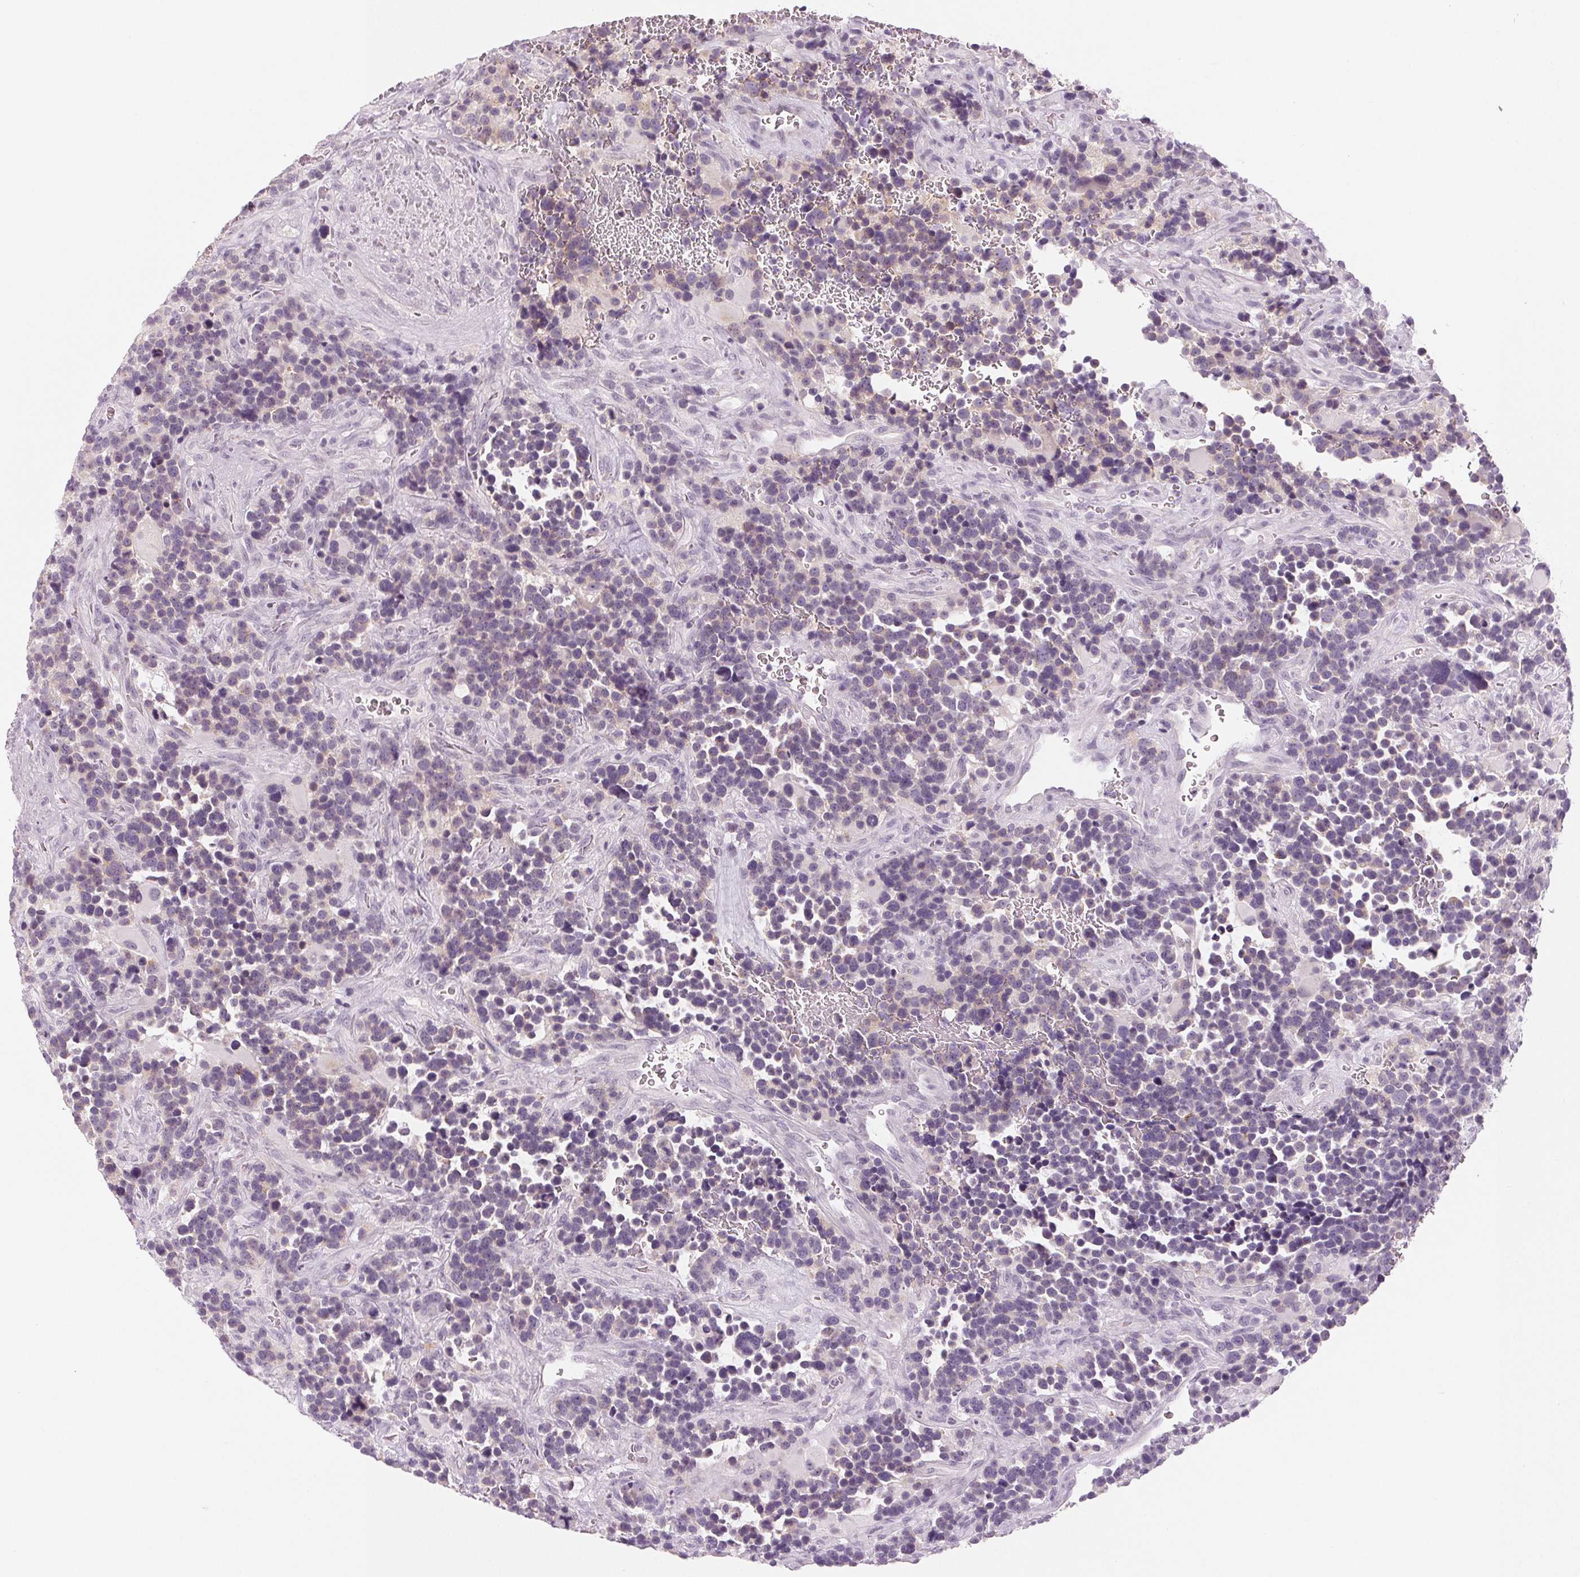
{"staining": {"intensity": "negative", "quantity": "none", "location": "none"}, "tissue": "glioma", "cell_type": "Tumor cells", "image_type": "cancer", "snomed": [{"axis": "morphology", "description": "Glioma, malignant, High grade"}, {"axis": "topography", "description": "Brain"}], "caption": "The immunohistochemistry (IHC) photomicrograph has no significant positivity in tumor cells of malignant glioma (high-grade) tissue.", "gene": "EHHADH", "patient": {"sex": "male", "age": 33}}